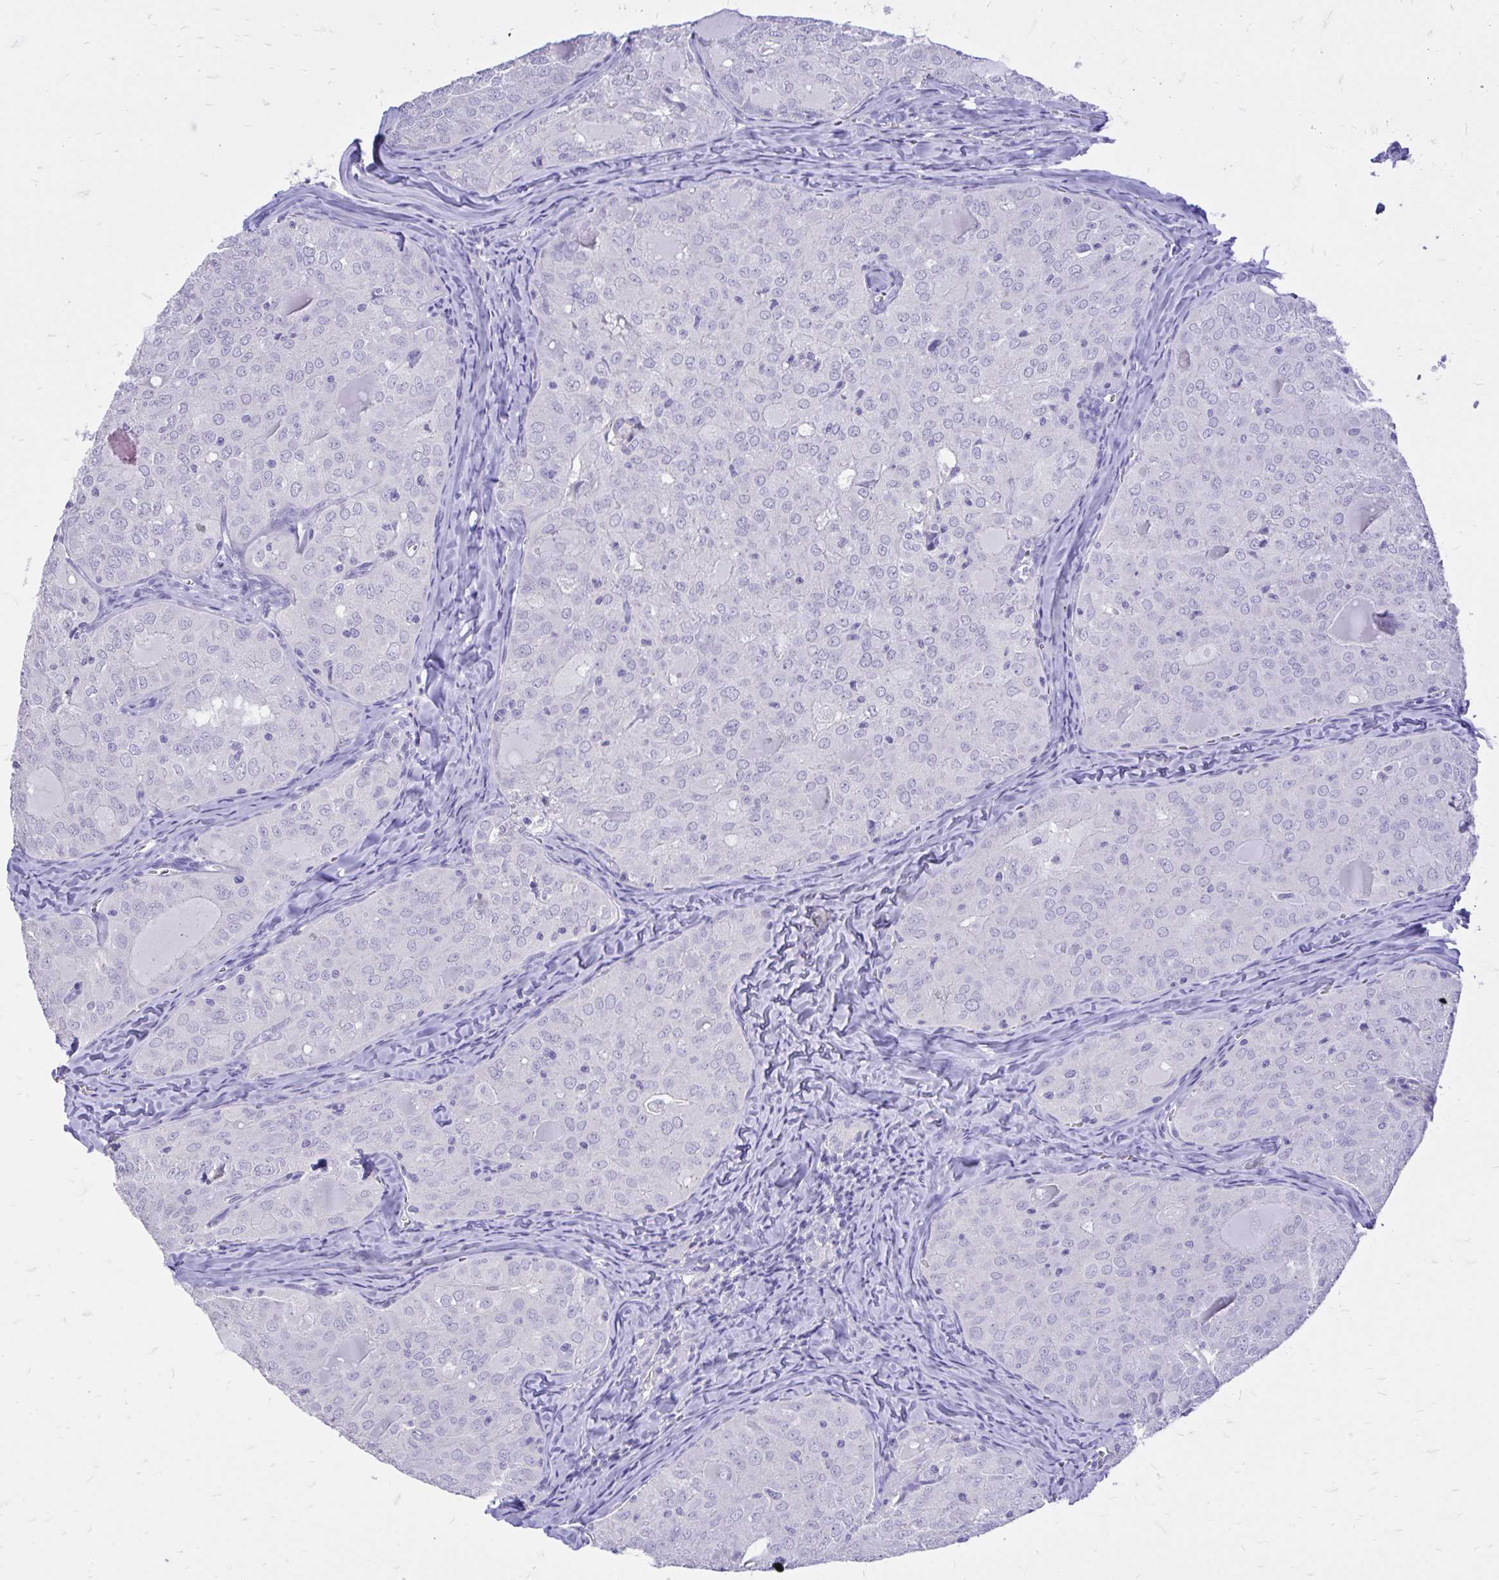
{"staining": {"intensity": "negative", "quantity": "none", "location": "none"}, "tissue": "thyroid cancer", "cell_type": "Tumor cells", "image_type": "cancer", "snomed": [{"axis": "morphology", "description": "Follicular adenoma carcinoma, NOS"}, {"axis": "topography", "description": "Thyroid gland"}], "caption": "The immunohistochemistry histopathology image has no significant staining in tumor cells of follicular adenoma carcinoma (thyroid) tissue.", "gene": "MON1A", "patient": {"sex": "male", "age": 75}}